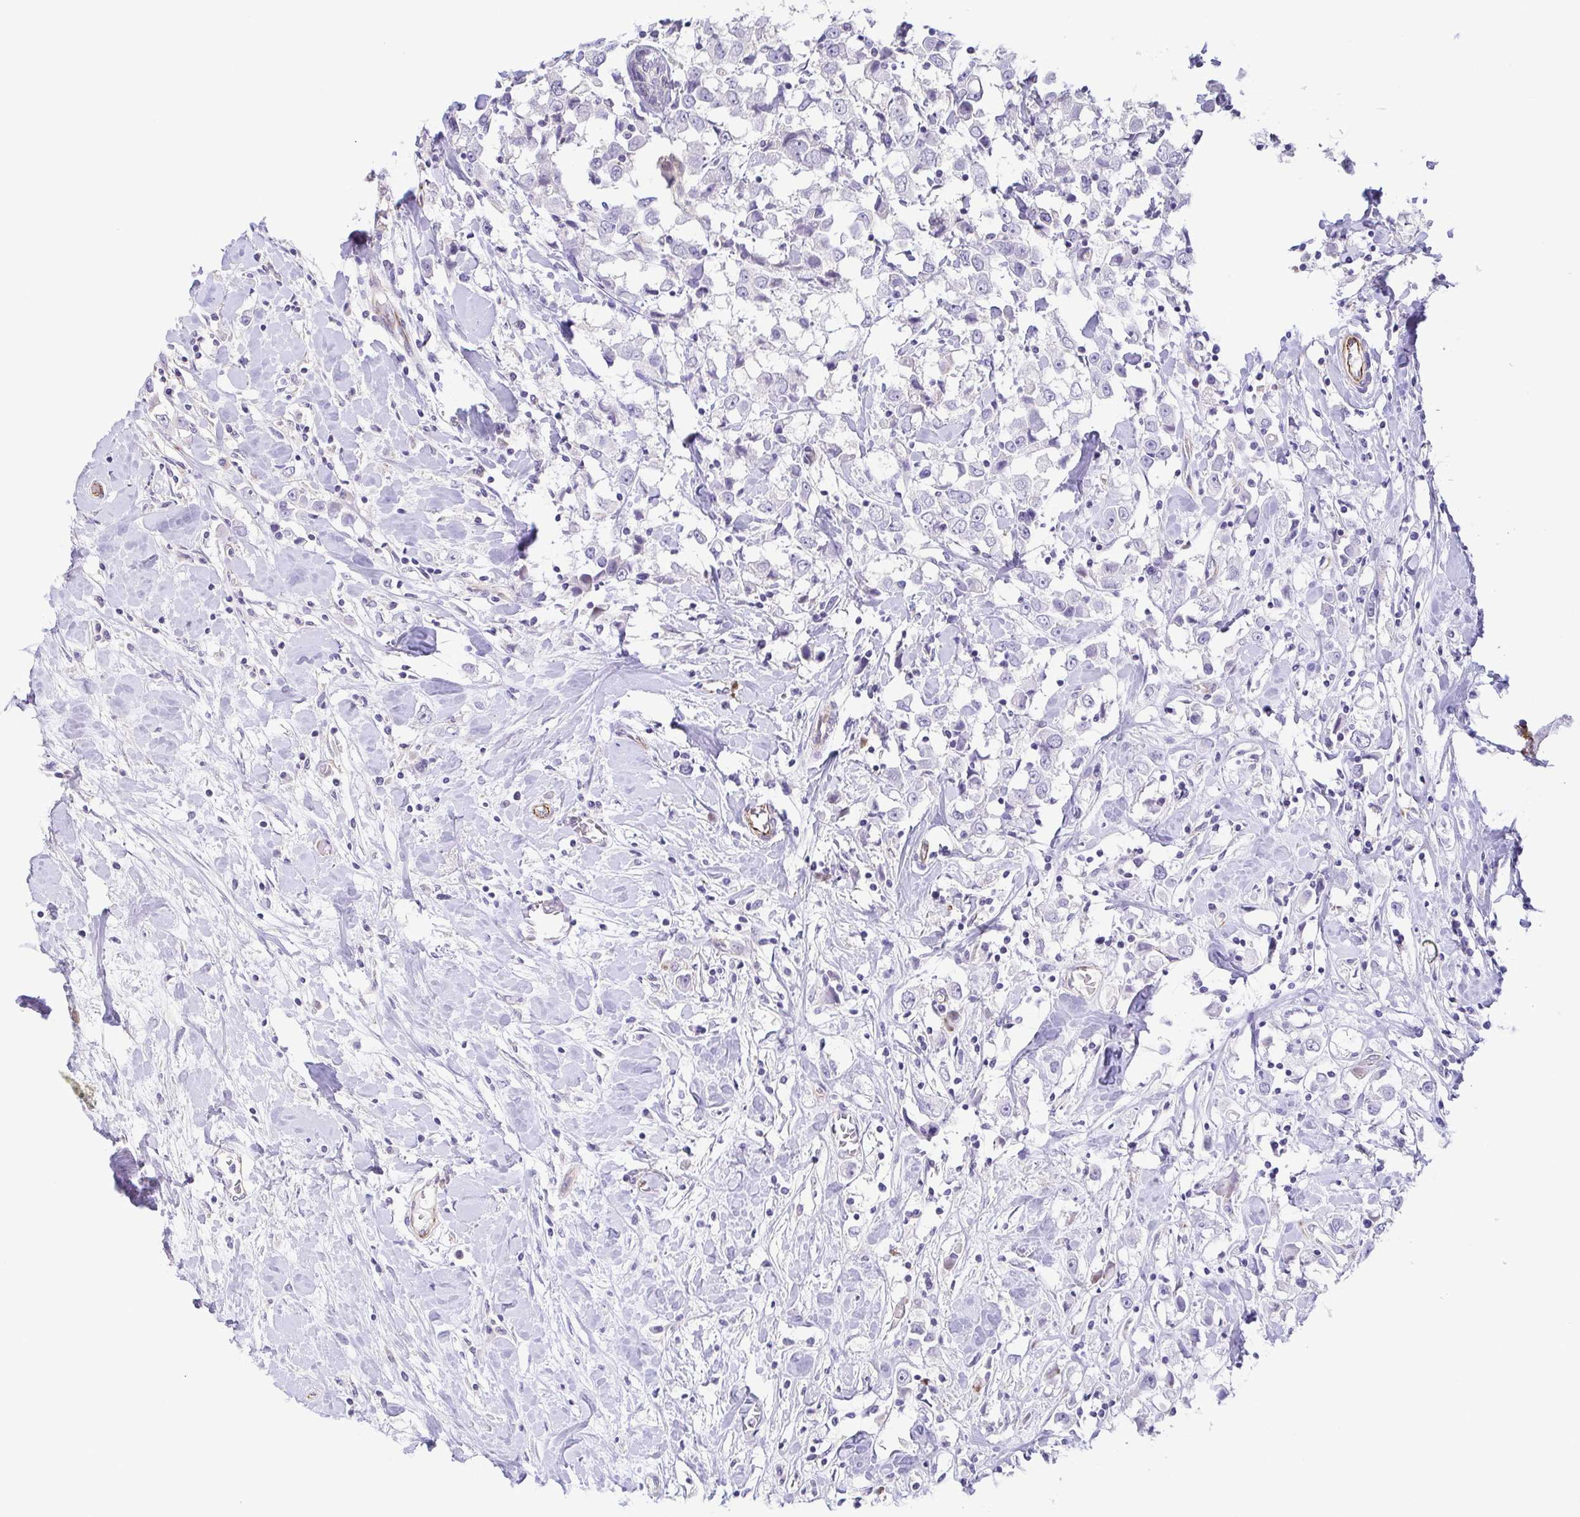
{"staining": {"intensity": "negative", "quantity": "none", "location": "none"}, "tissue": "breast cancer", "cell_type": "Tumor cells", "image_type": "cancer", "snomed": [{"axis": "morphology", "description": "Duct carcinoma"}, {"axis": "topography", "description": "Breast"}], "caption": "IHC of human breast cancer (intraductal carcinoma) demonstrates no staining in tumor cells.", "gene": "COL17A1", "patient": {"sex": "female", "age": 61}}